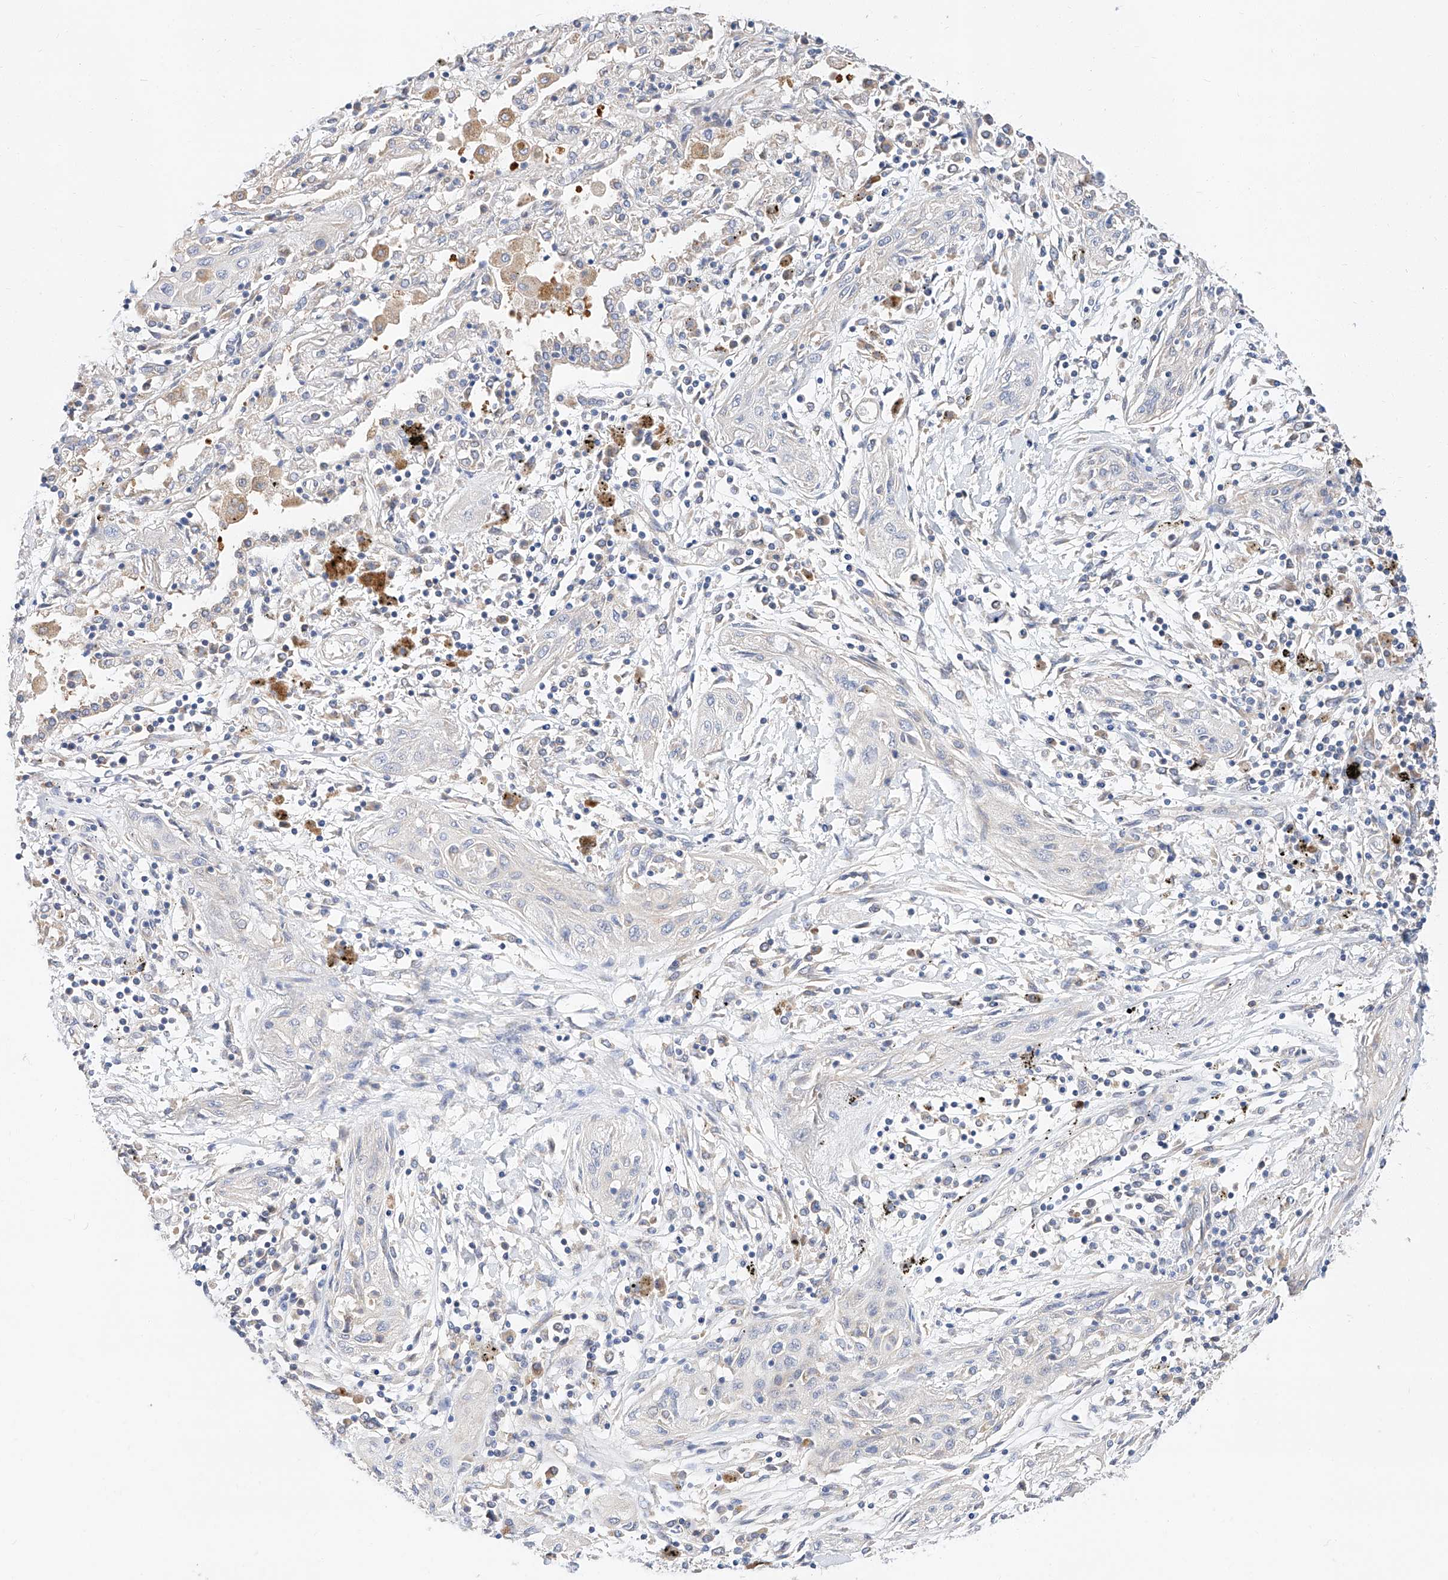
{"staining": {"intensity": "negative", "quantity": "none", "location": "none"}, "tissue": "lung cancer", "cell_type": "Tumor cells", "image_type": "cancer", "snomed": [{"axis": "morphology", "description": "Squamous cell carcinoma, NOS"}, {"axis": "topography", "description": "Lung"}], "caption": "This is an IHC histopathology image of human lung squamous cell carcinoma. There is no staining in tumor cells.", "gene": "GLMN", "patient": {"sex": "female", "age": 47}}